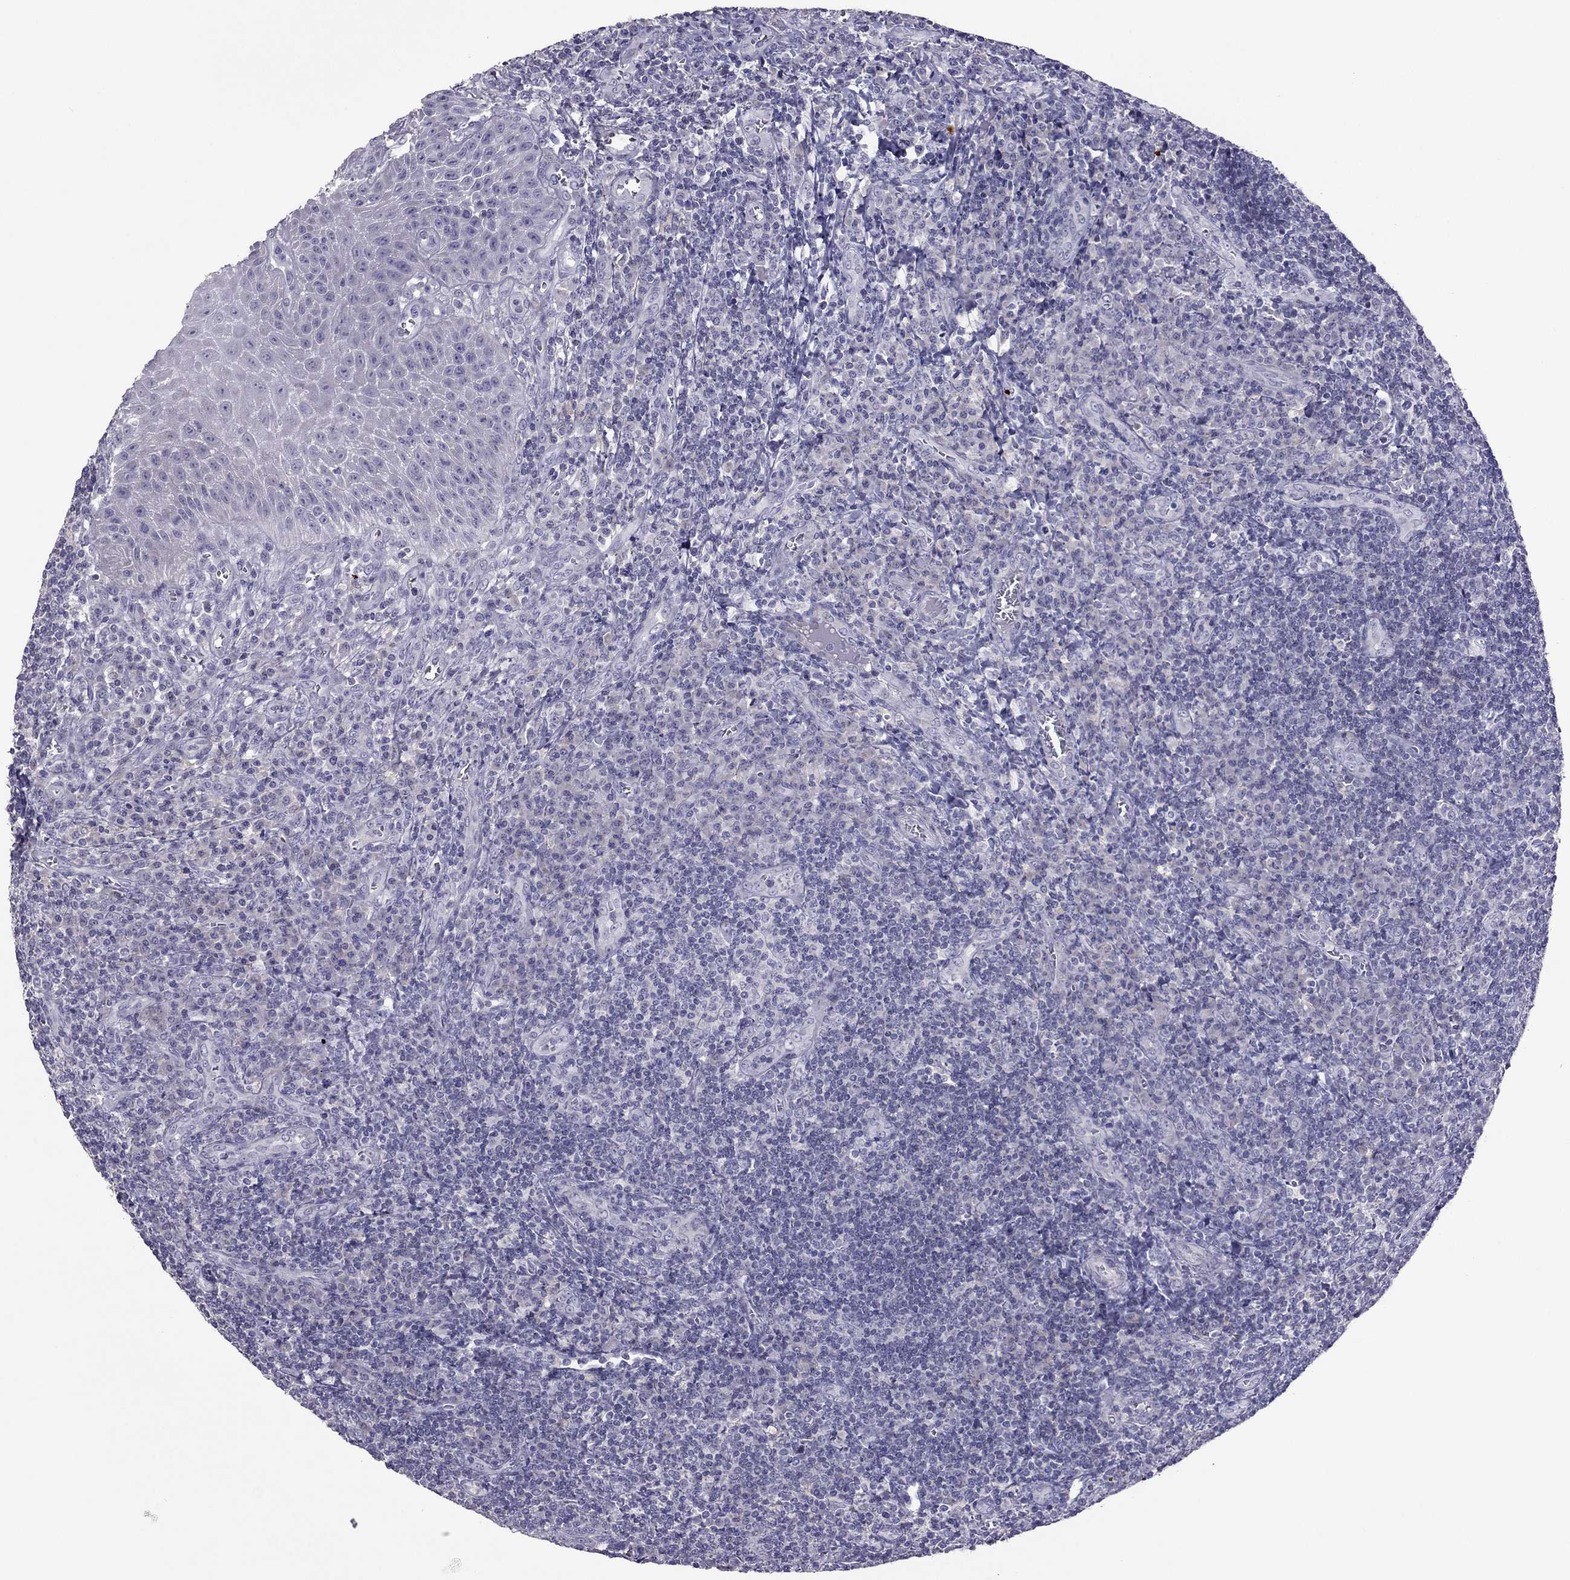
{"staining": {"intensity": "negative", "quantity": "none", "location": "none"}, "tissue": "tonsil", "cell_type": "Germinal center cells", "image_type": "normal", "snomed": [{"axis": "morphology", "description": "Normal tissue, NOS"}, {"axis": "topography", "description": "Tonsil"}], "caption": "This is an immunohistochemistry (IHC) micrograph of normal human tonsil. There is no positivity in germinal center cells.", "gene": "RGS8", "patient": {"sex": "male", "age": 33}}